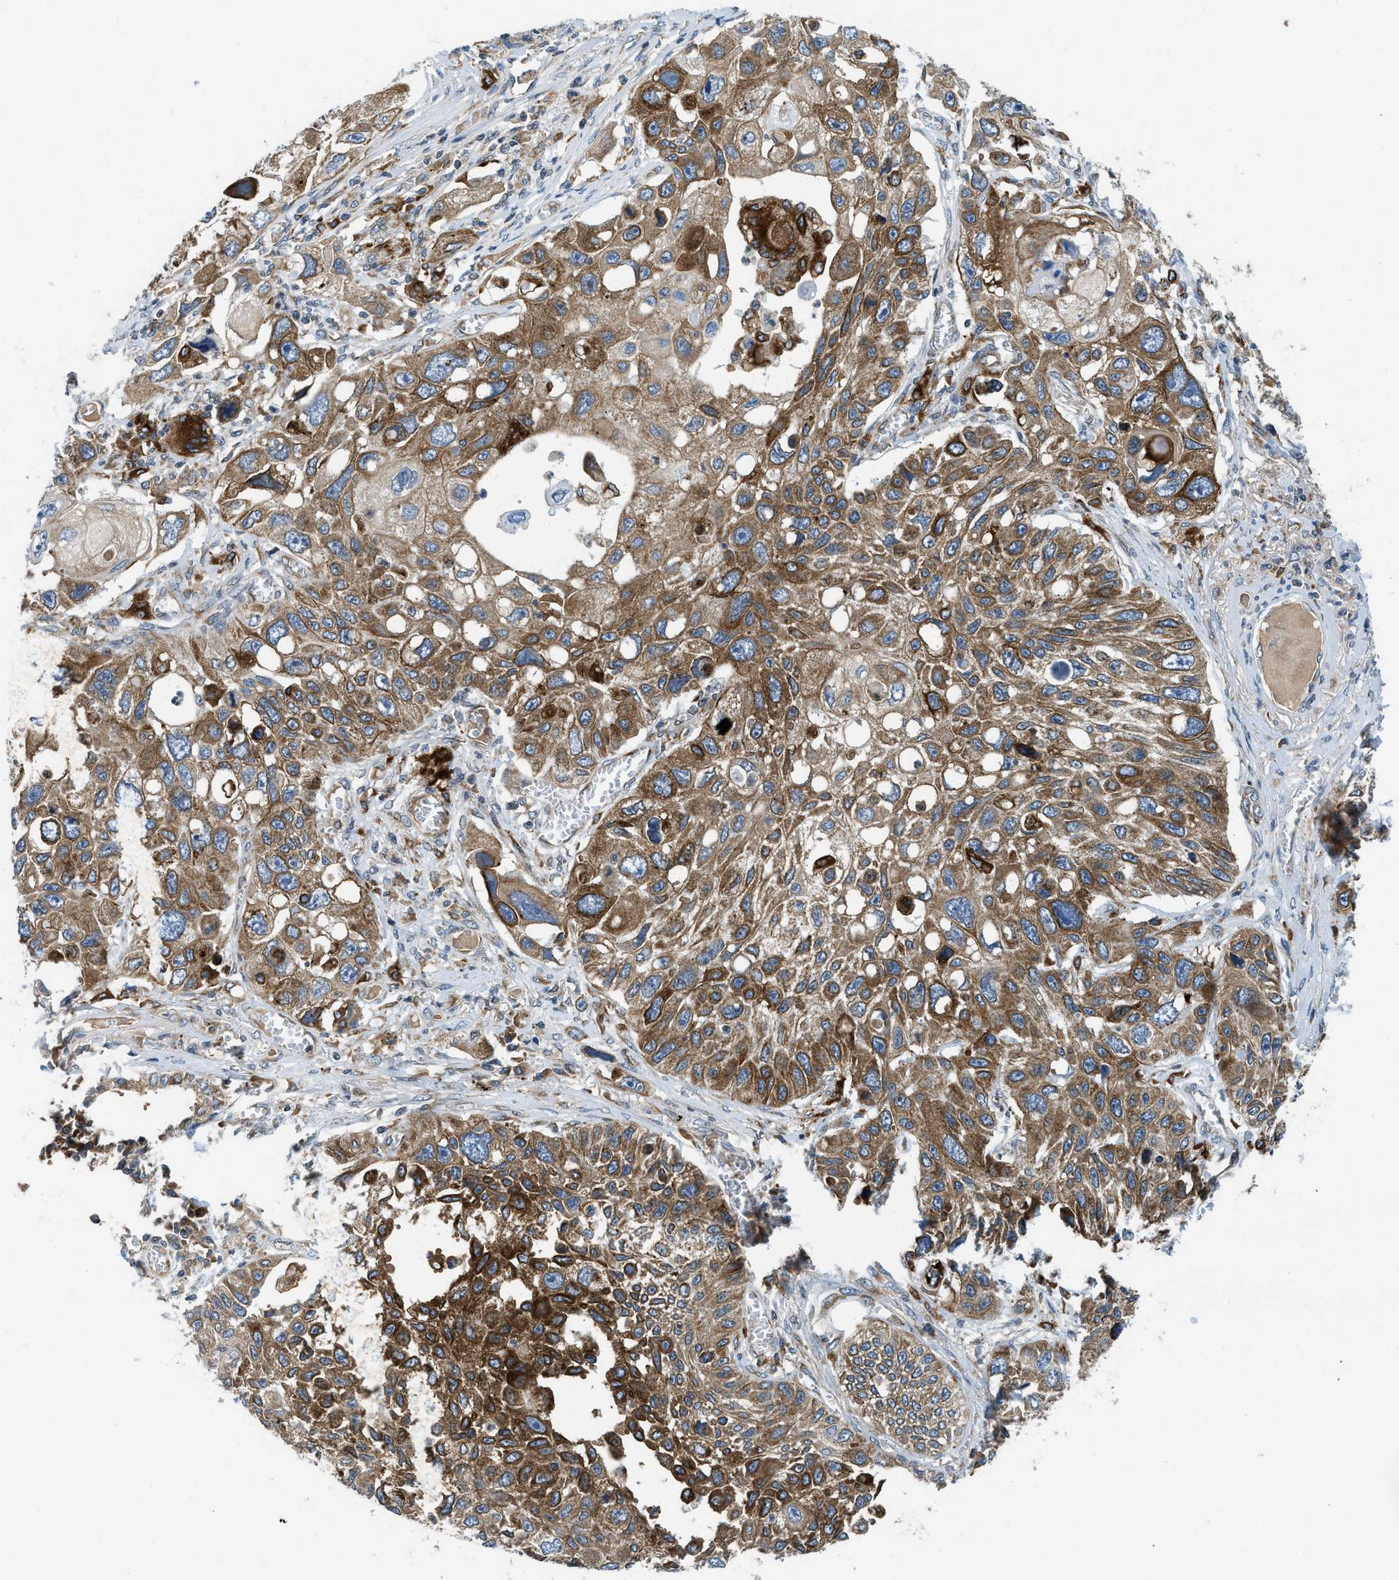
{"staining": {"intensity": "strong", "quantity": ">75%", "location": "cytoplasmic/membranous"}, "tissue": "lung cancer", "cell_type": "Tumor cells", "image_type": "cancer", "snomed": [{"axis": "morphology", "description": "Squamous cell carcinoma, NOS"}, {"axis": "topography", "description": "Lung"}], "caption": "The image shows staining of squamous cell carcinoma (lung), revealing strong cytoplasmic/membranous protein expression (brown color) within tumor cells. (Brightfield microscopy of DAB IHC at high magnification).", "gene": "BCAP31", "patient": {"sex": "male", "age": 71}}